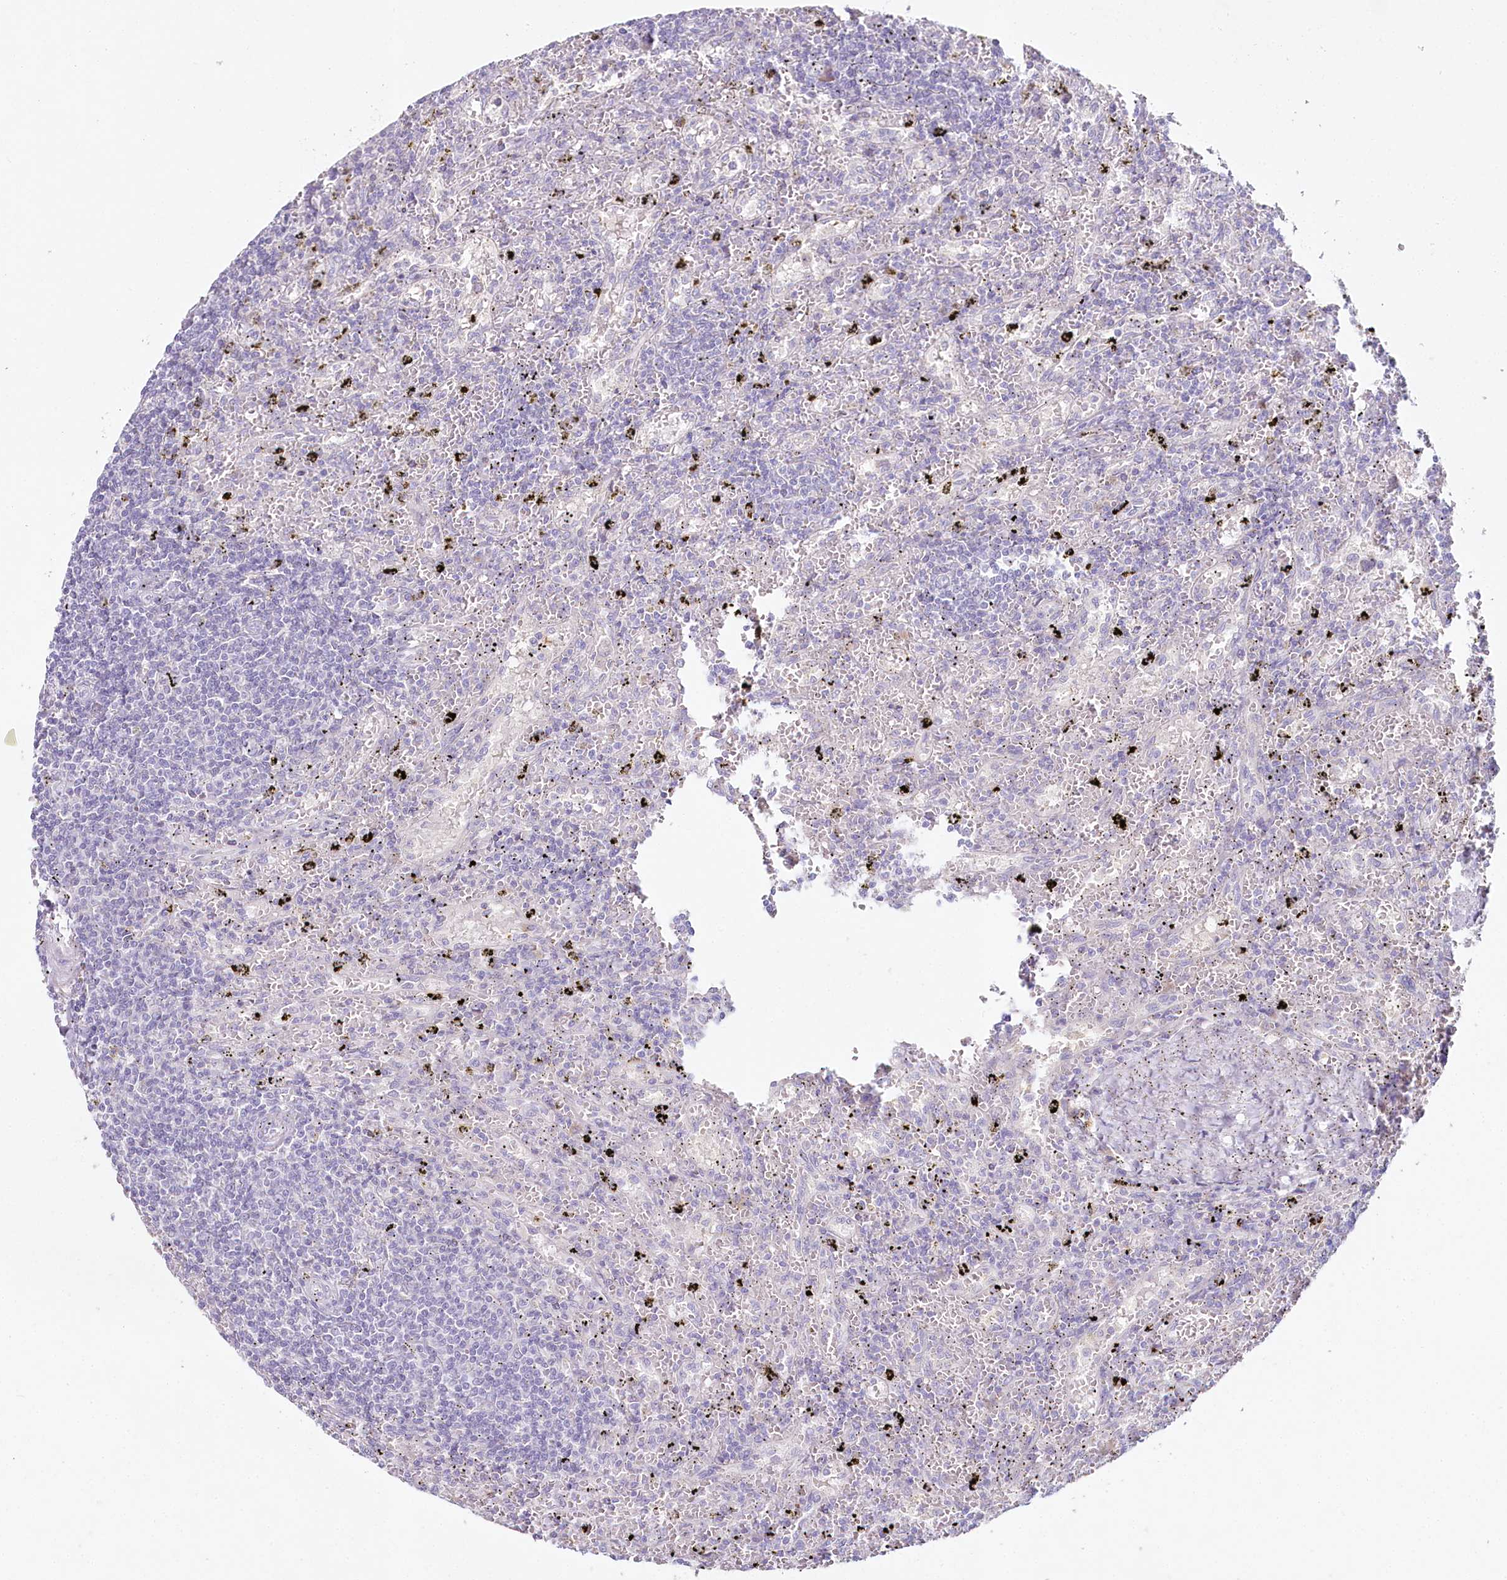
{"staining": {"intensity": "negative", "quantity": "none", "location": "none"}, "tissue": "lymphoma", "cell_type": "Tumor cells", "image_type": "cancer", "snomed": [{"axis": "morphology", "description": "Malignant lymphoma, non-Hodgkin's type, Low grade"}, {"axis": "topography", "description": "Spleen"}], "caption": "Human low-grade malignant lymphoma, non-Hodgkin's type stained for a protein using immunohistochemistry (IHC) shows no staining in tumor cells.", "gene": "HPD", "patient": {"sex": "male", "age": 76}}